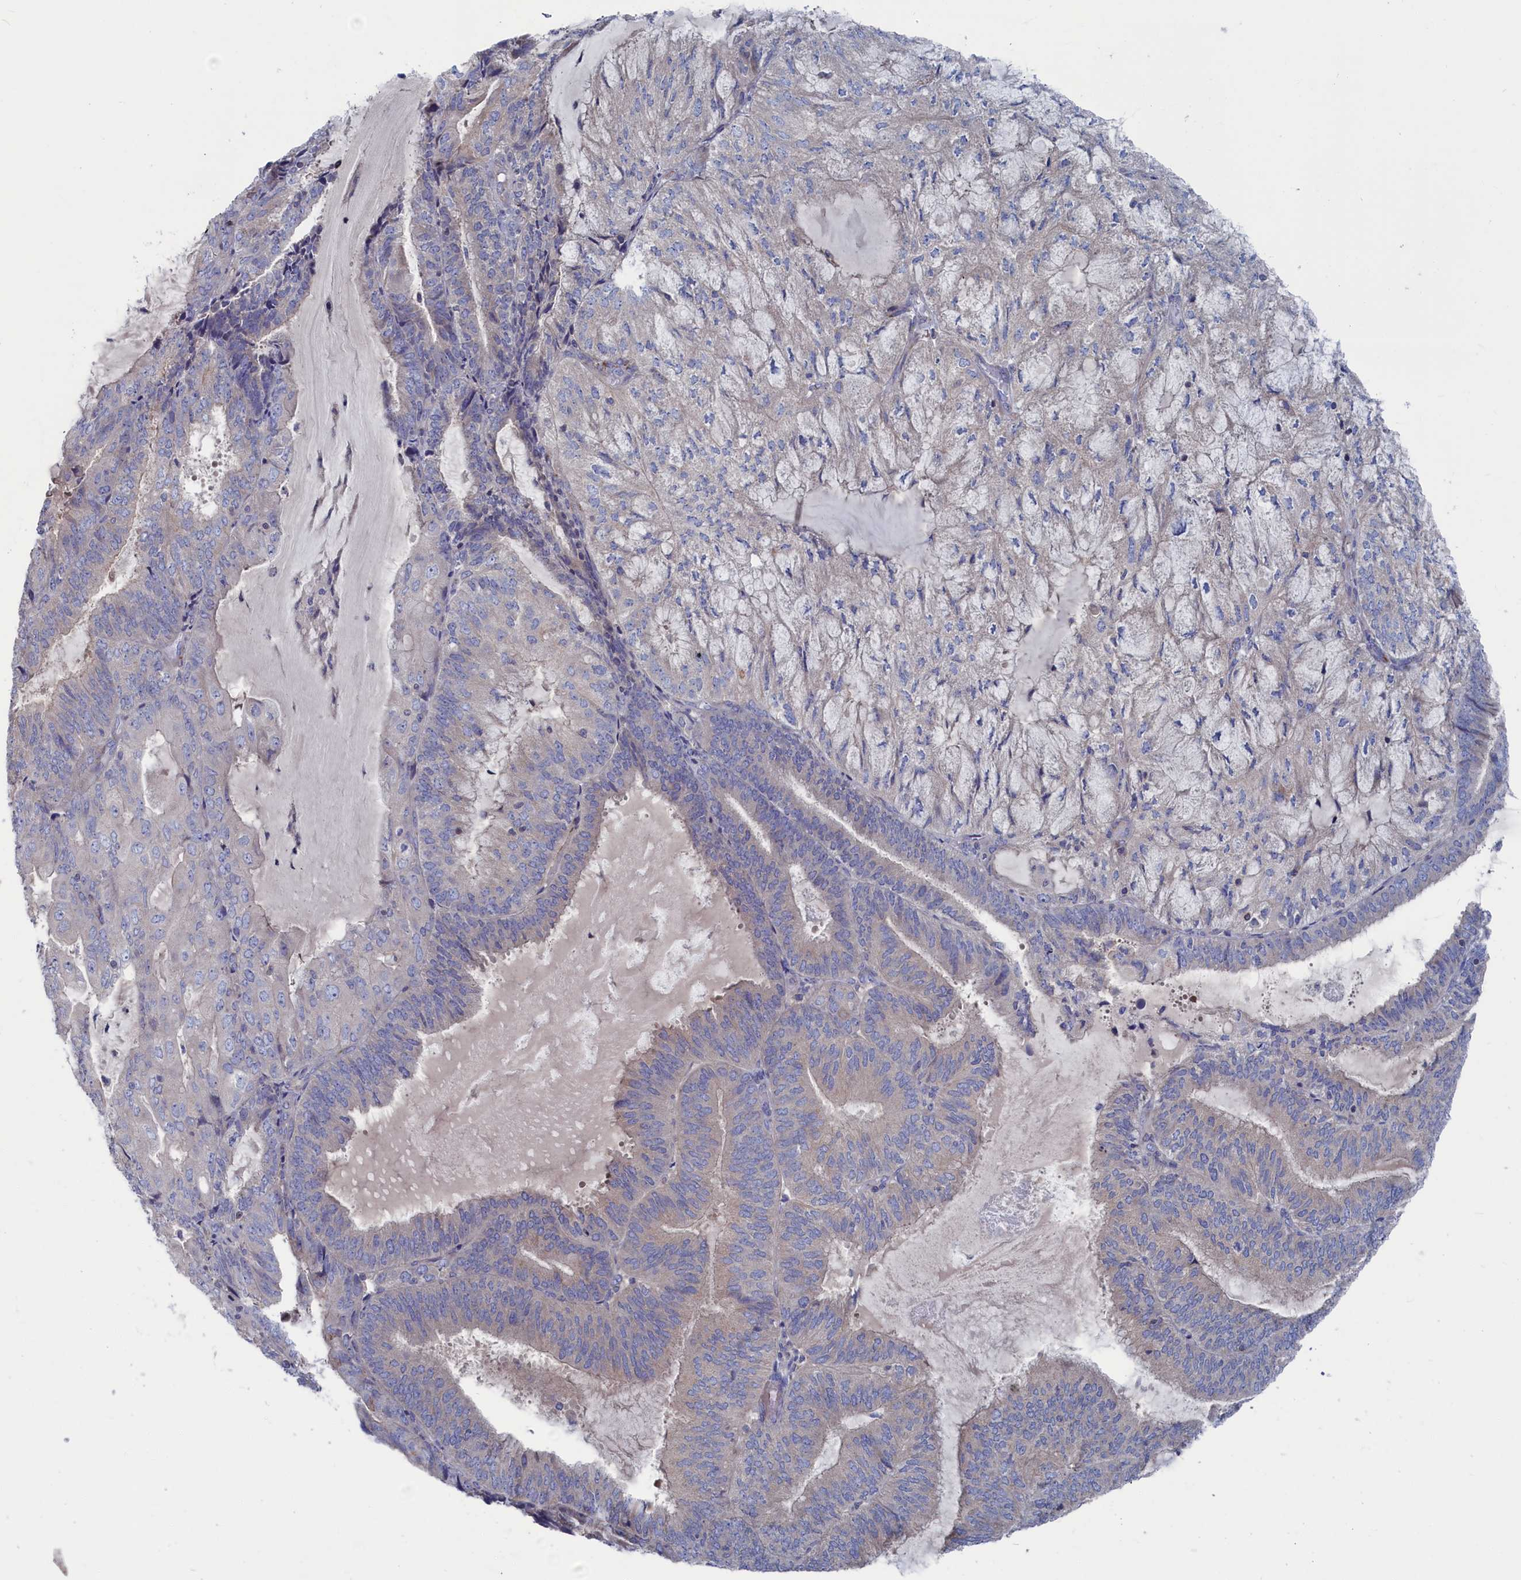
{"staining": {"intensity": "negative", "quantity": "none", "location": "none"}, "tissue": "endometrial cancer", "cell_type": "Tumor cells", "image_type": "cancer", "snomed": [{"axis": "morphology", "description": "Adenocarcinoma, NOS"}, {"axis": "topography", "description": "Endometrium"}], "caption": "Micrograph shows no protein positivity in tumor cells of endometrial adenocarcinoma tissue.", "gene": "CEND1", "patient": {"sex": "female", "age": 81}}